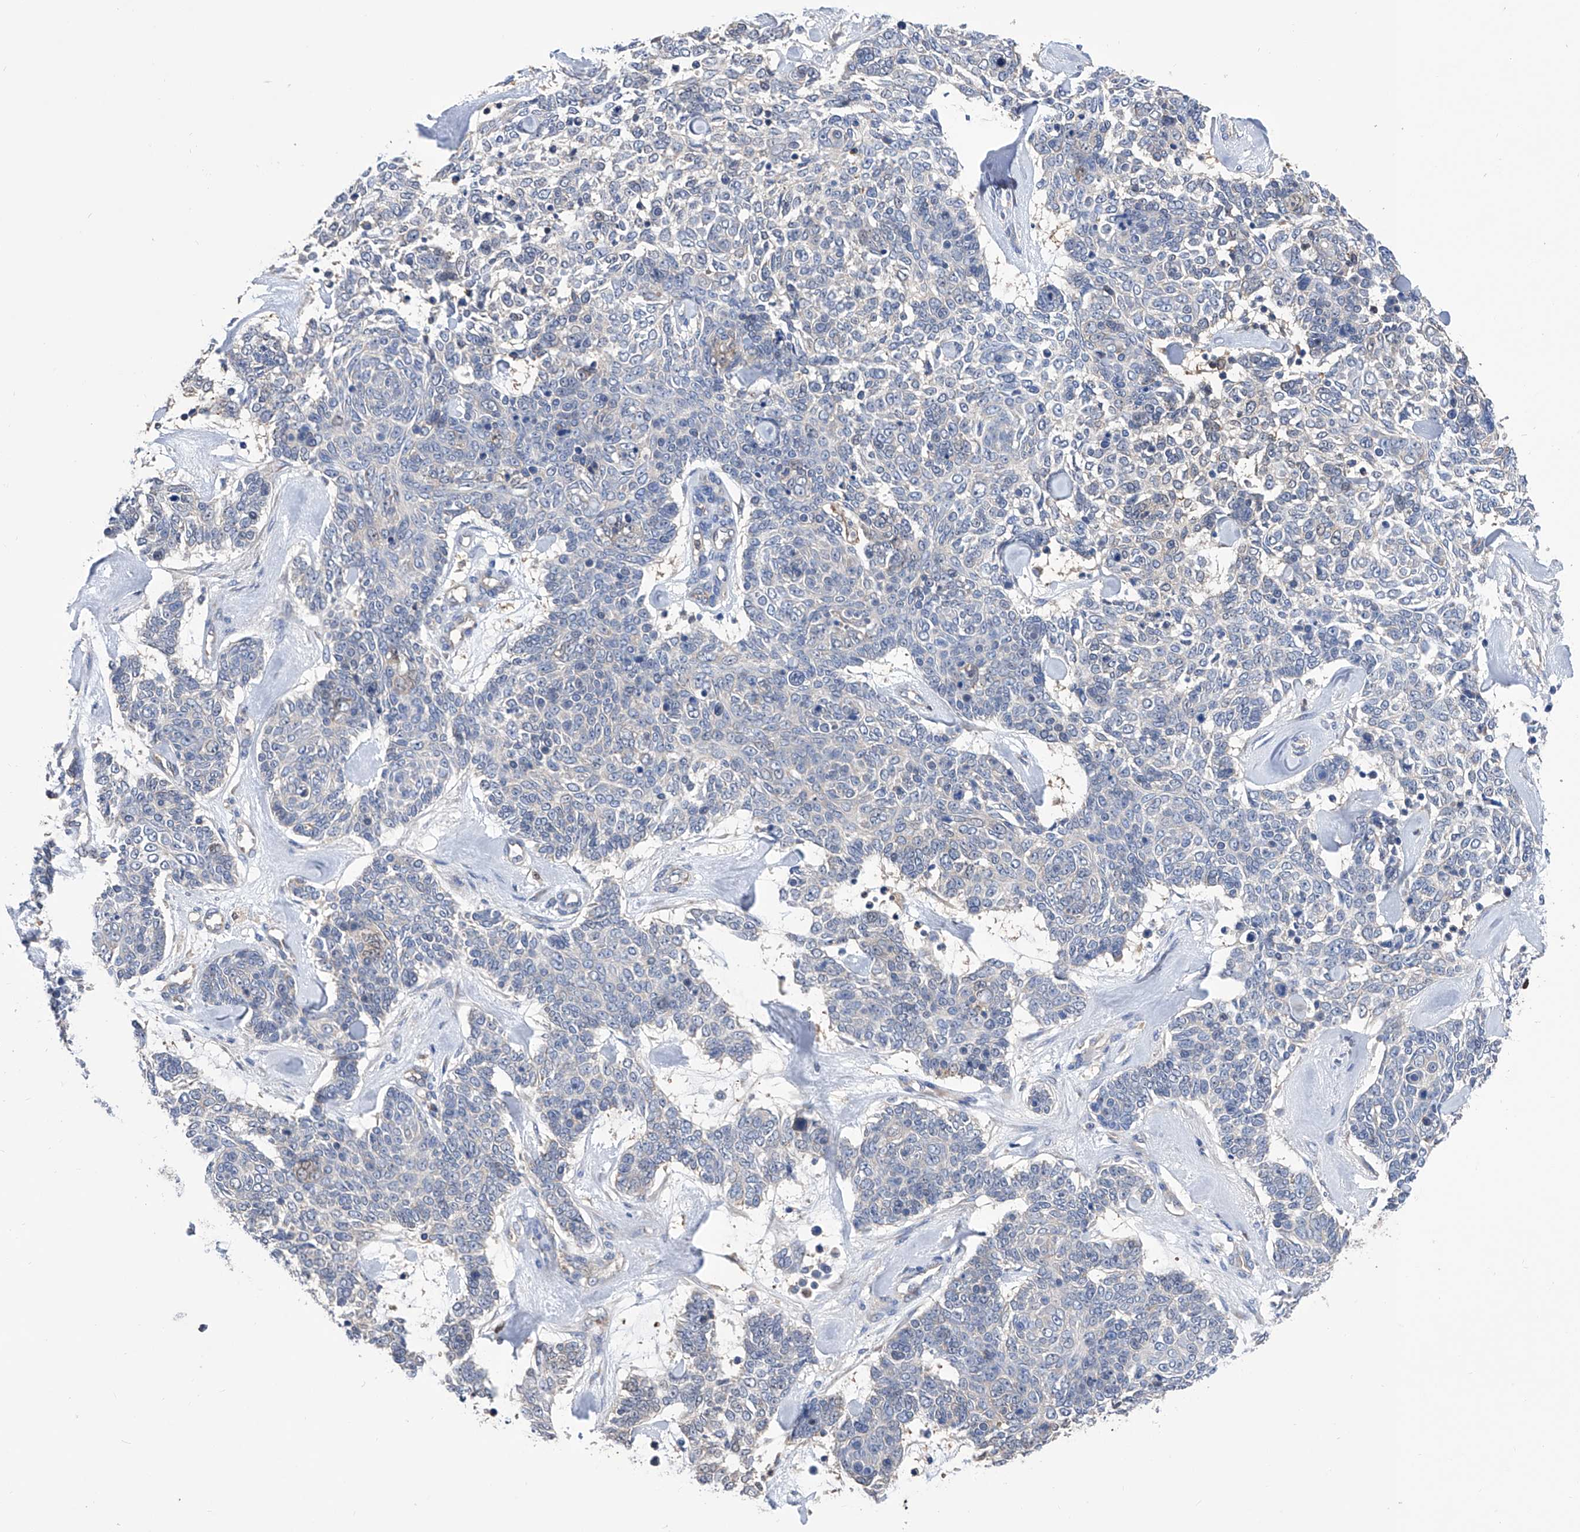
{"staining": {"intensity": "negative", "quantity": "none", "location": "none"}, "tissue": "skin cancer", "cell_type": "Tumor cells", "image_type": "cancer", "snomed": [{"axis": "morphology", "description": "Basal cell carcinoma"}, {"axis": "topography", "description": "Skin"}], "caption": "Tumor cells are negative for brown protein staining in basal cell carcinoma (skin).", "gene": "SPATA20", "patient": {"sex": "female", "age": 81}}